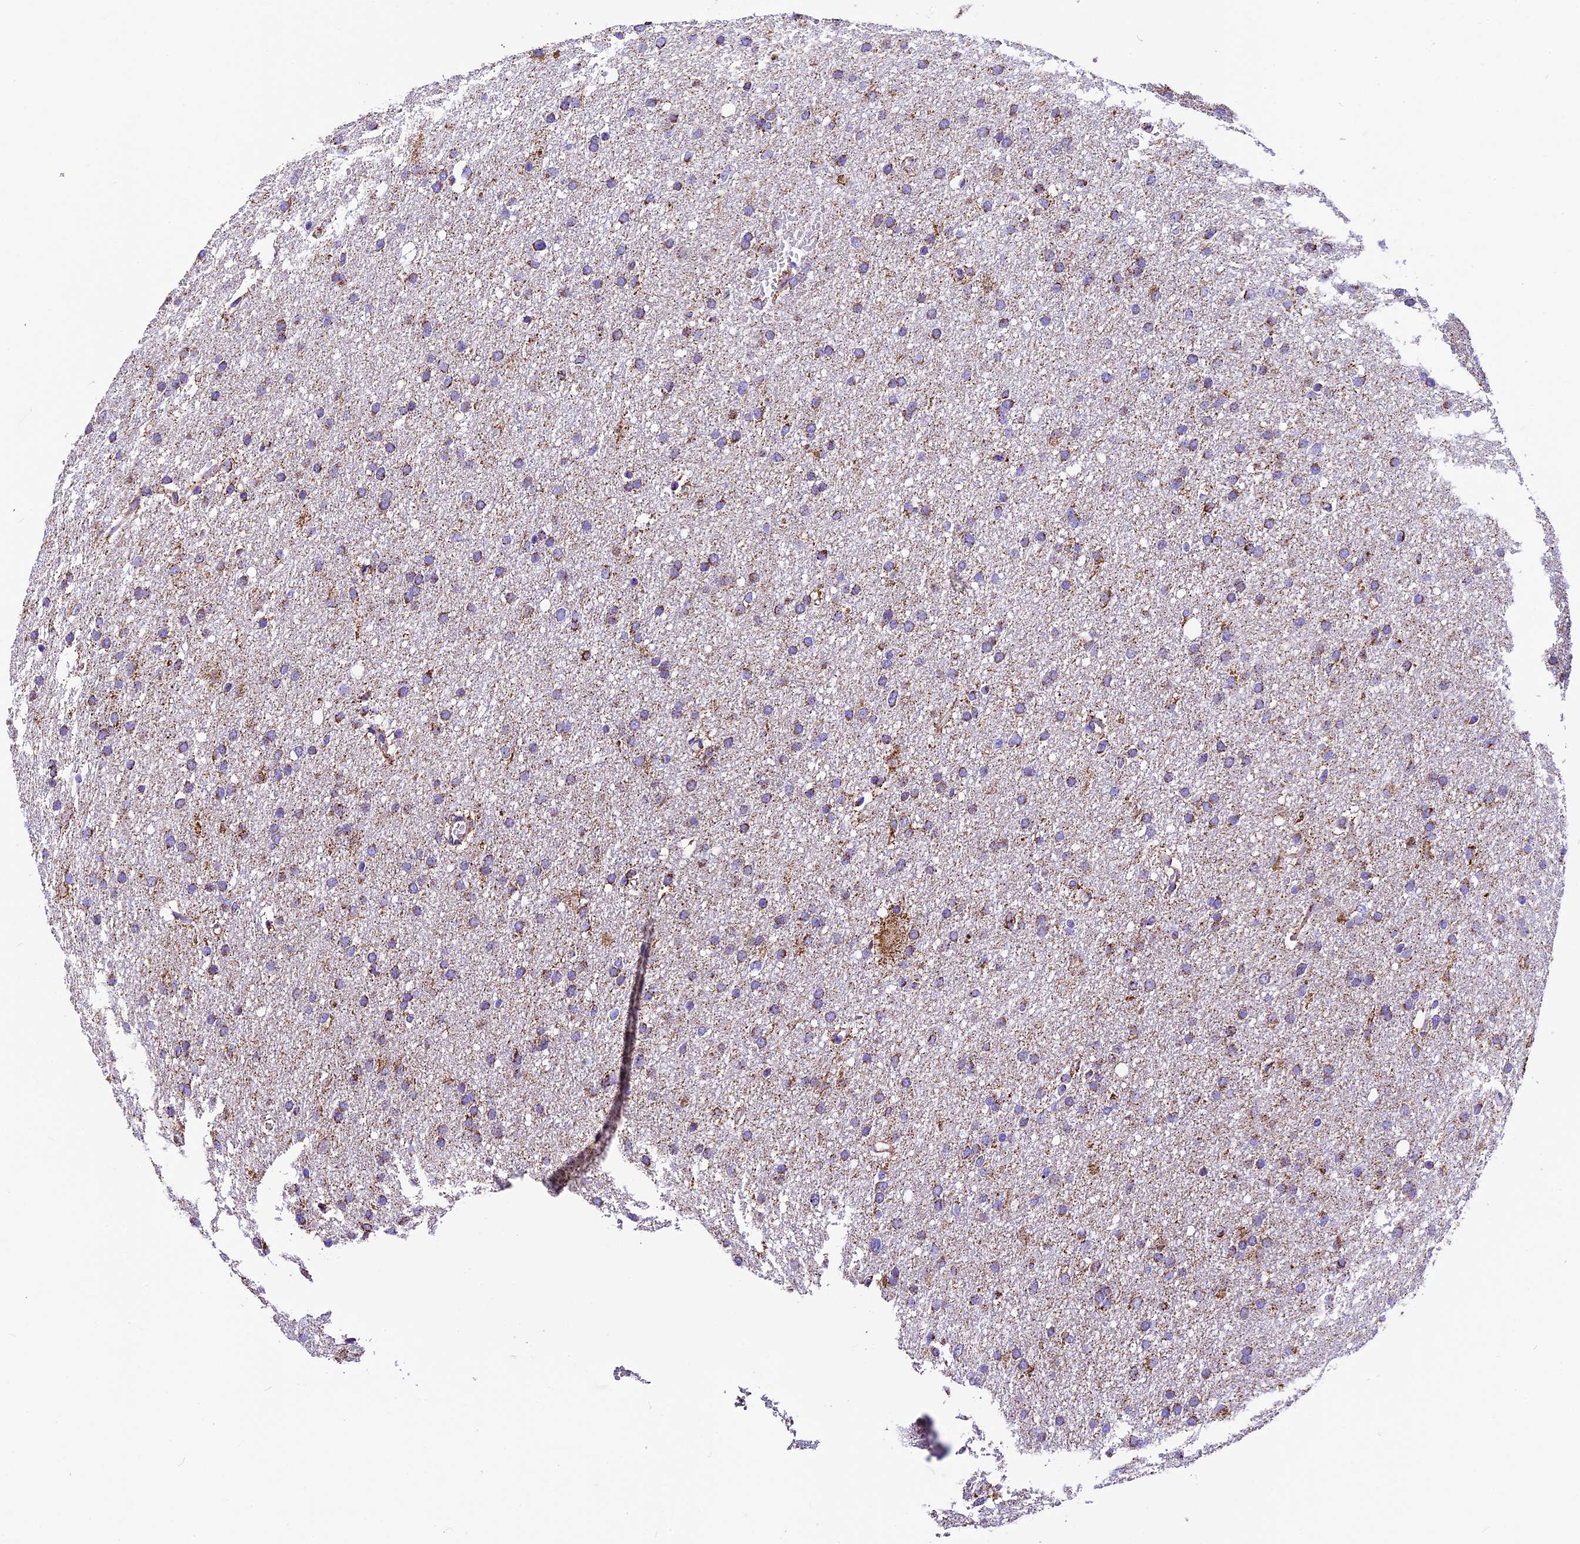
{"staining": {"intensity": "moderate", "quantity": ">75%", "location": "cytoplasmic/membranous"}, "tissue": "glioma", "cell_type": "Tumor cells", "image_type": "cancer", "snomed": [{"axis": "morphology", "description": "Glioma, malignant, High grade"}, {"axis": "topography", "description": "Cerebral cortex"}], "caption": "Moderate cytoplasmic/membranous positivity is present in about >75% of tumor cells in glioma.", "gene": "DCAF5", "patient": {"sex": "female", "age": 36}}